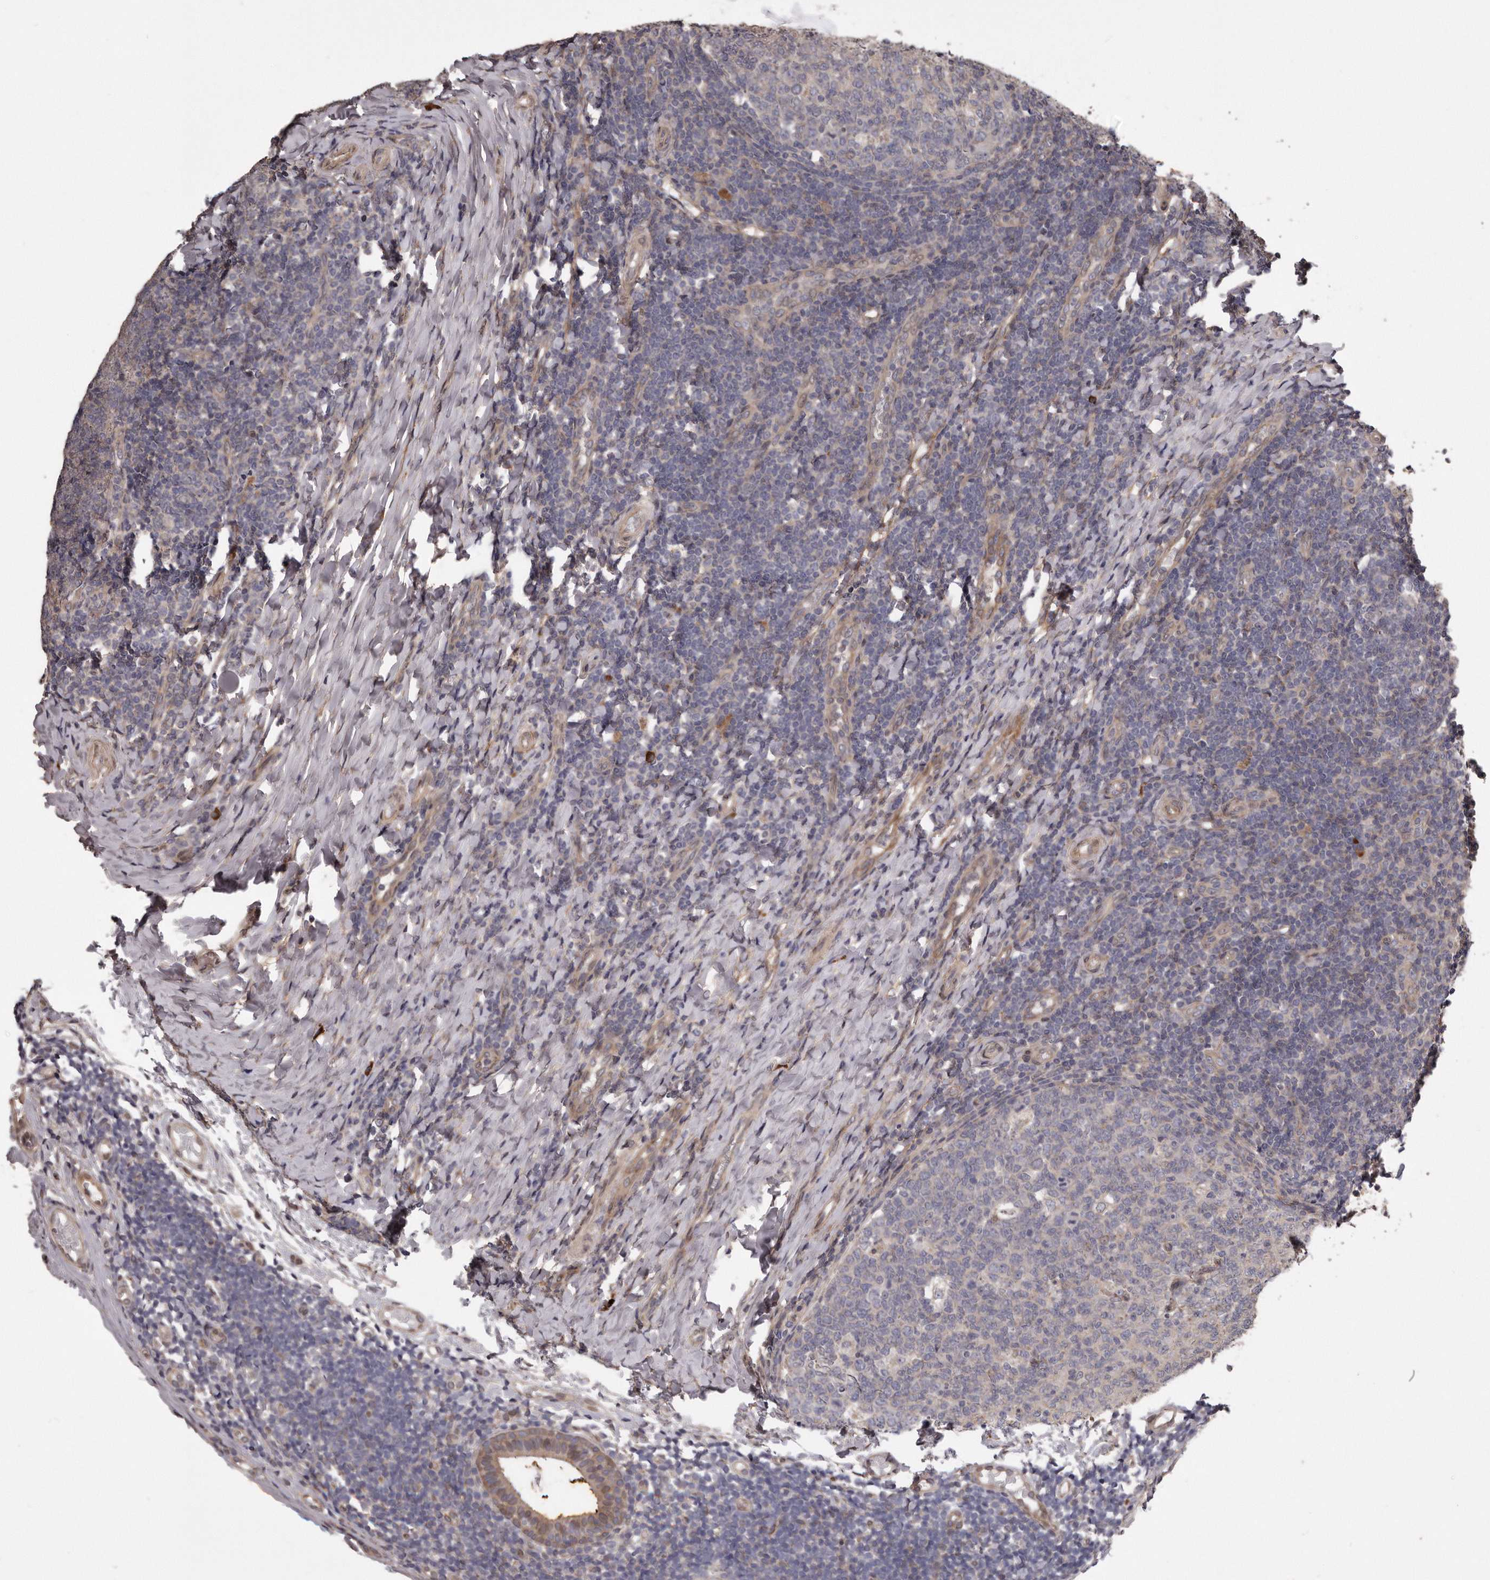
{"staining": {"intensity": "negative", "quantity": "none", "location": "none"}, "tissue": "tonsil", "cell_type": "Germinal center cells", "image_type": "normal", "snomed": [{"axis": "morphology", "description": "Normal tissue, NOS"}, {"axis": "topography", "description": "Tonsil"}], "caption": "This is an immunohistochemistry (IHC) histopathology image of normal tonsil. There is no positivity in germinal center cells.", "gene": "ARMCX1", "patient": {"sex": "female", "age": 19}}